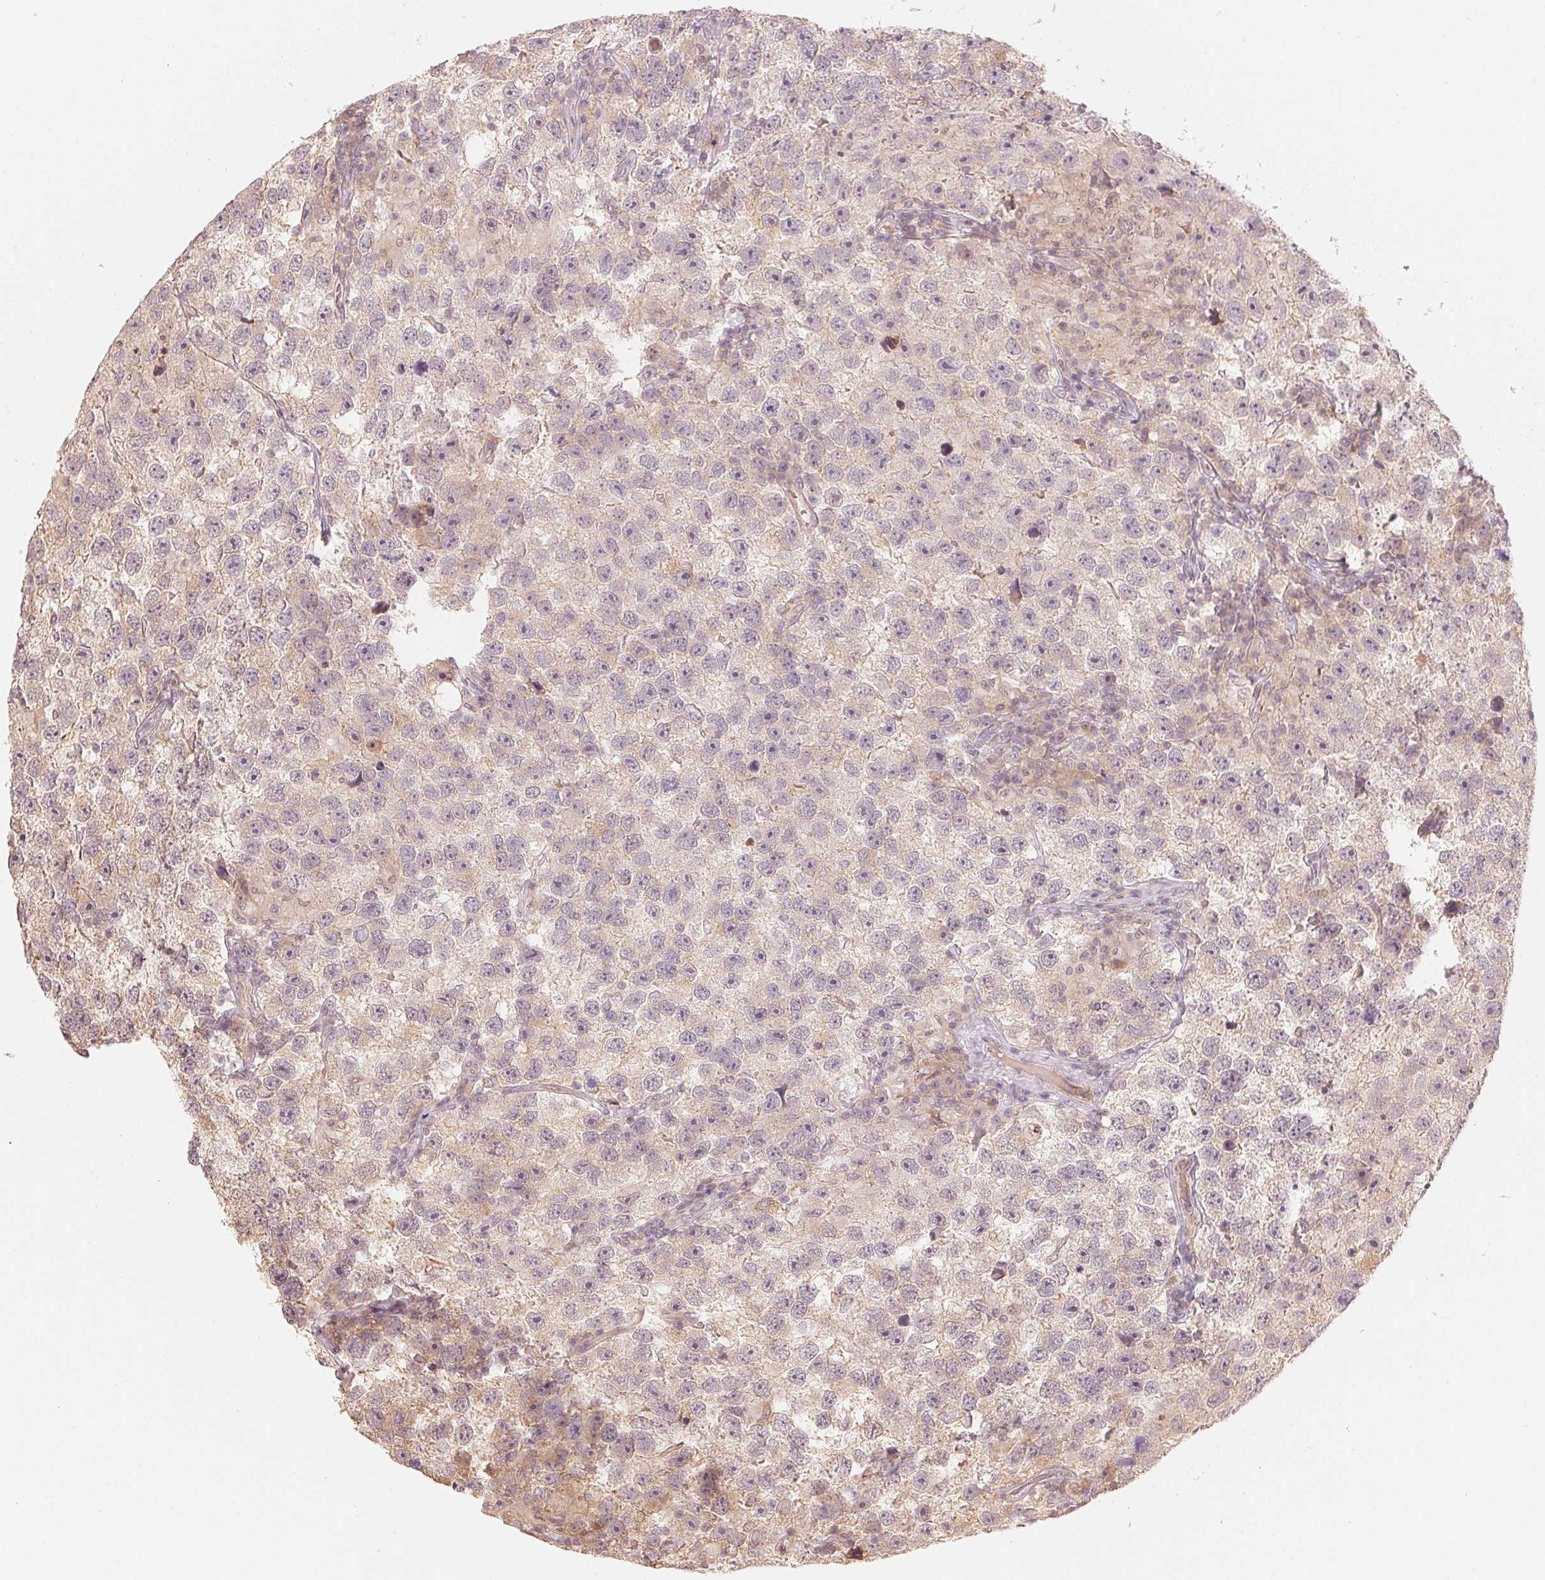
{"staining": {"intensity": "negative", "quantity": "none", "location": "none"}, "tissue": "testis cancer", "cell_type": "Tumor cells", "image_type": "cancer", "snomed": [{"axis": "morphology", "description": "Seminoma, NOS"}, {"axis": "topography", "description": "Testis"}], "caption": "Histopathology image shows no significant protein staining in tumor cells of seminoma (testis). (Stains: DAB IHC with hematoxylin counter stain, Microscopy: brightfield microscopy at high magnification).", "gene": "PRKN", "patient": {"sex": "male", "age": 26}}